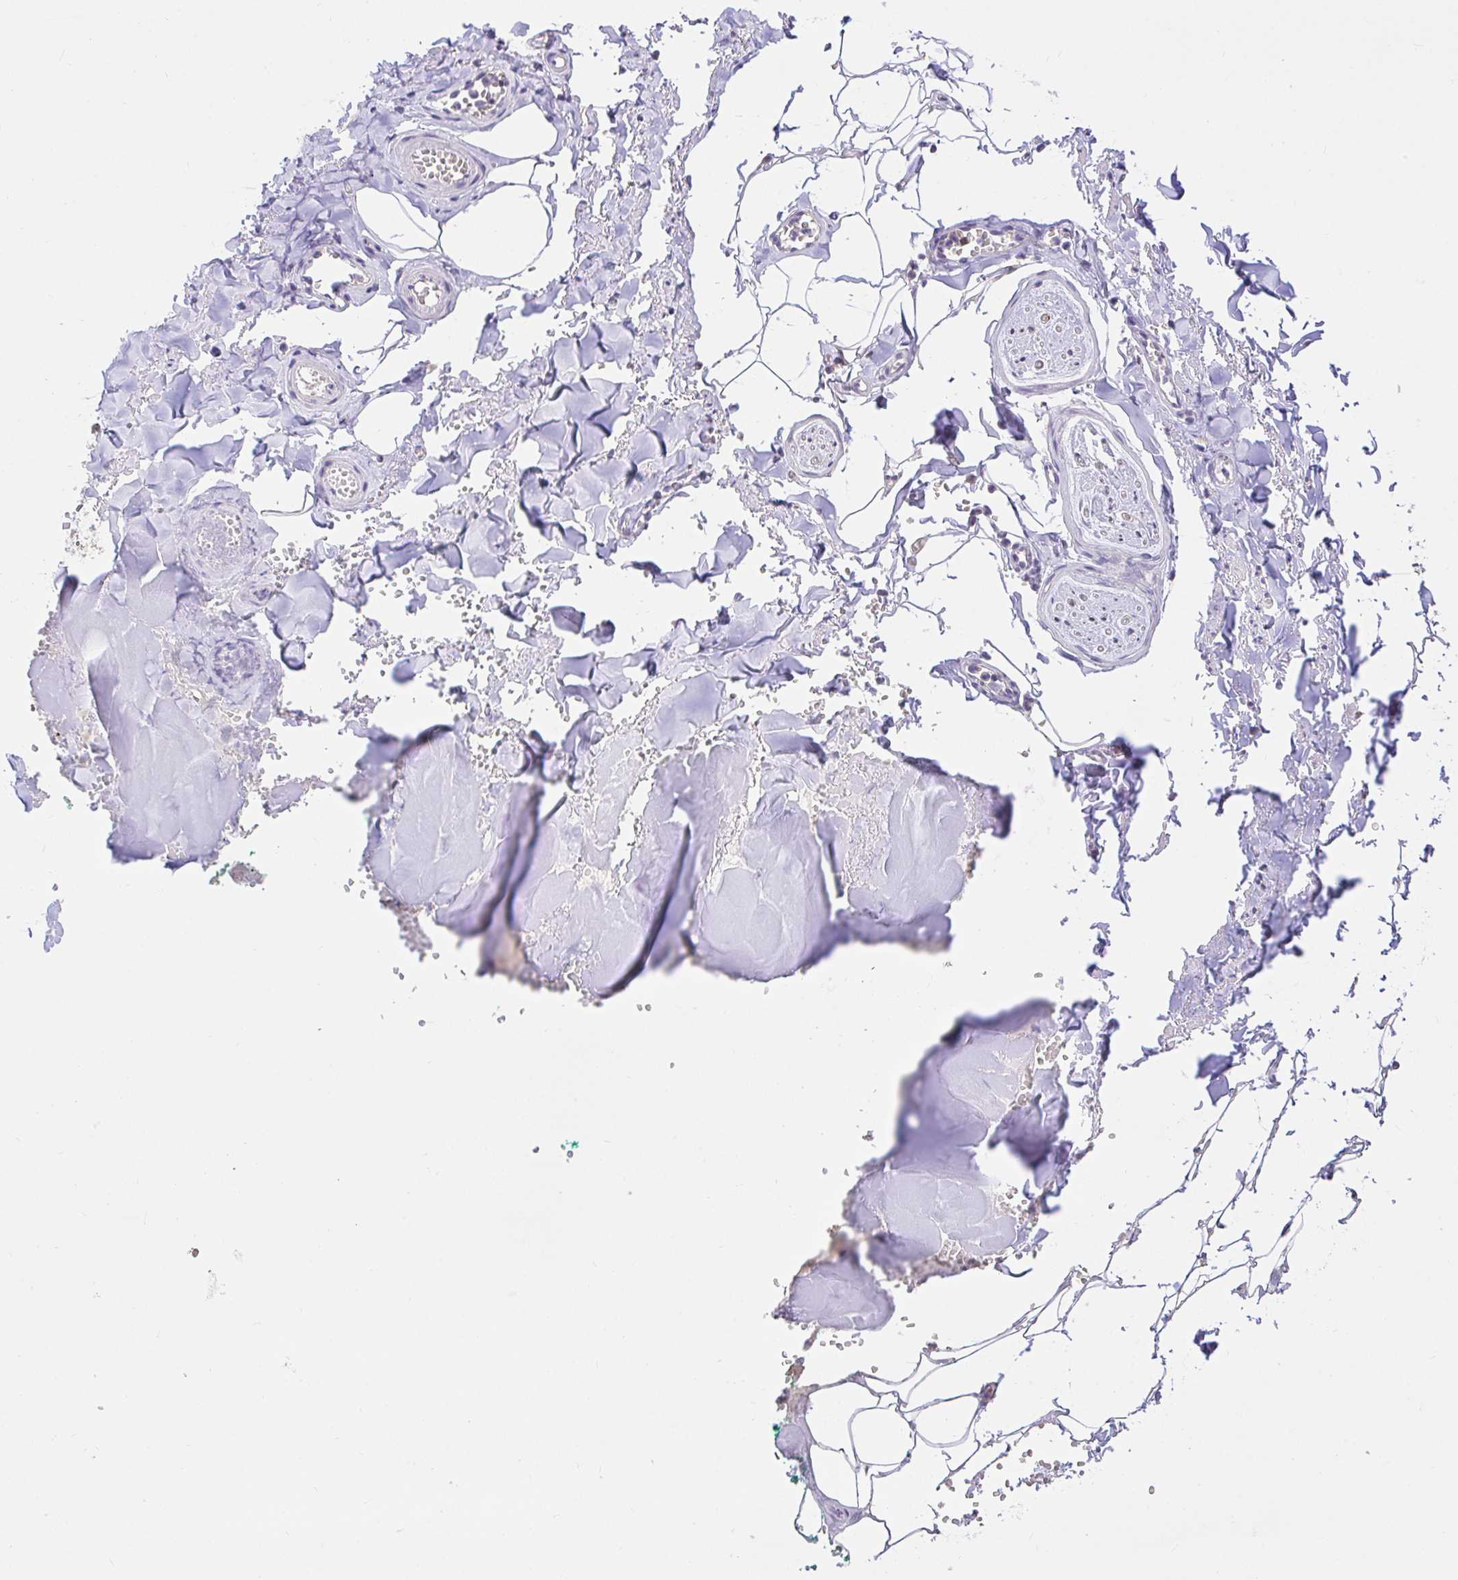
{"staining": {"intensity": "negative", "quantity": "none", "location": "none"}, "tissue": "adipose tissue", "cell_type": "Adipocytes", "image_type": "normal", "snomed": [{"axis": "morphology", "description": "Normal tissue, NOS"}, {"axis": "topography", "description": "Vulva"}, {"axis": "topography", "description": "Peripheral nerve tissue"}], "caption": "A histopathology image of adipose tissue stained for a protein displays no brown staining in adipocytes. (DAB immunohistochemistry (IHC) visualized using brightfield microscopy, high magnification).", "gene": "SKAP1", "patient": {"sex": "female", "age": 66}}